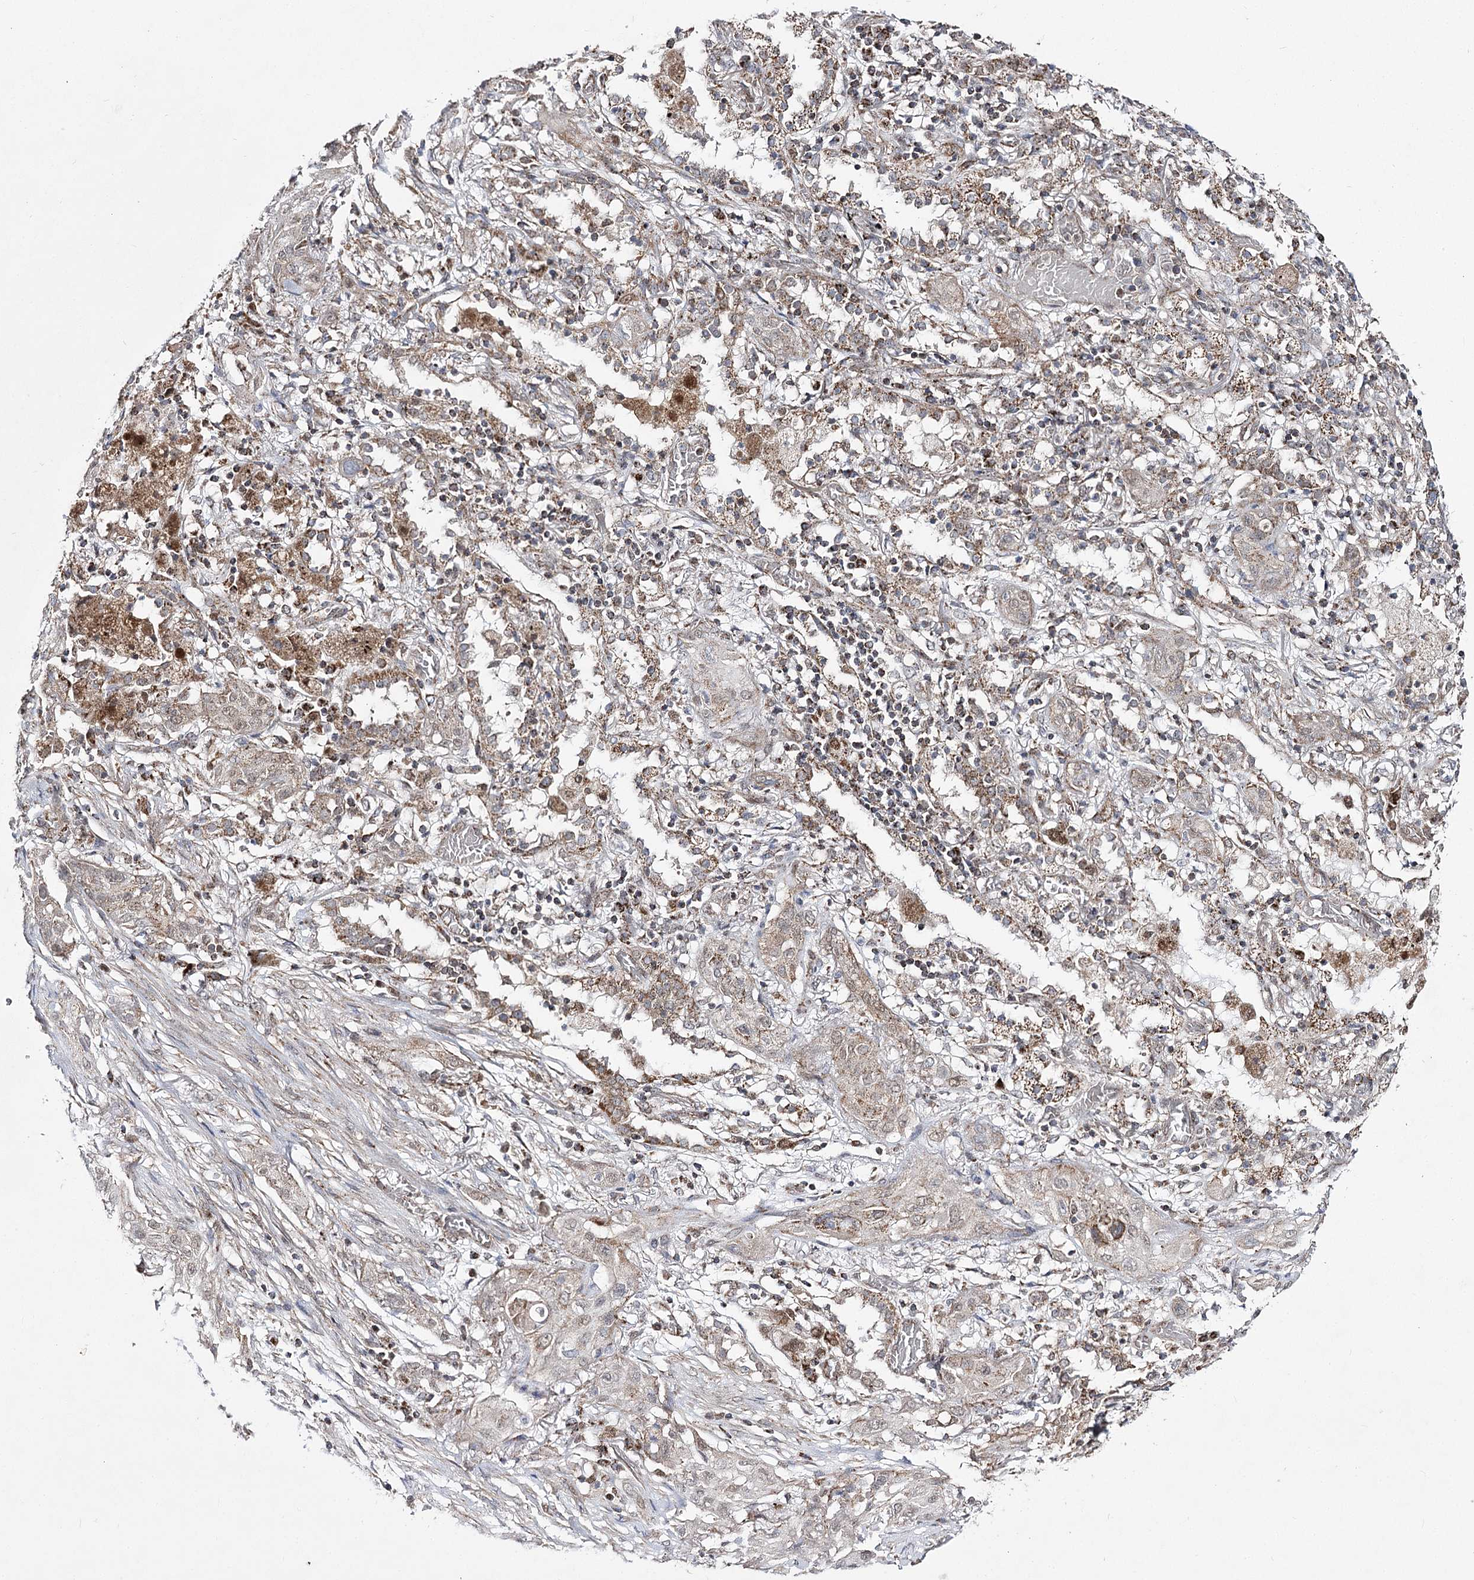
{"staining": {"intensity": "weak", "quantity": "<25%", "location": "cytoplasmic/membranous"}, "tissue": "lung cancer", "cell_type": "Tumor cells", "image_type": "cancer", "snomed": [{"axis": "morphology", "description": "Squamous cell carcinoma, NOS"}, {"axis": "topography", "description": "Lung"}], "caption": "Tumor cells show no significant positivity in squamous cell carcinoma (lung).", "gene": "SLC4A1AP", "patient": {"sex": "female", "age": 47}}